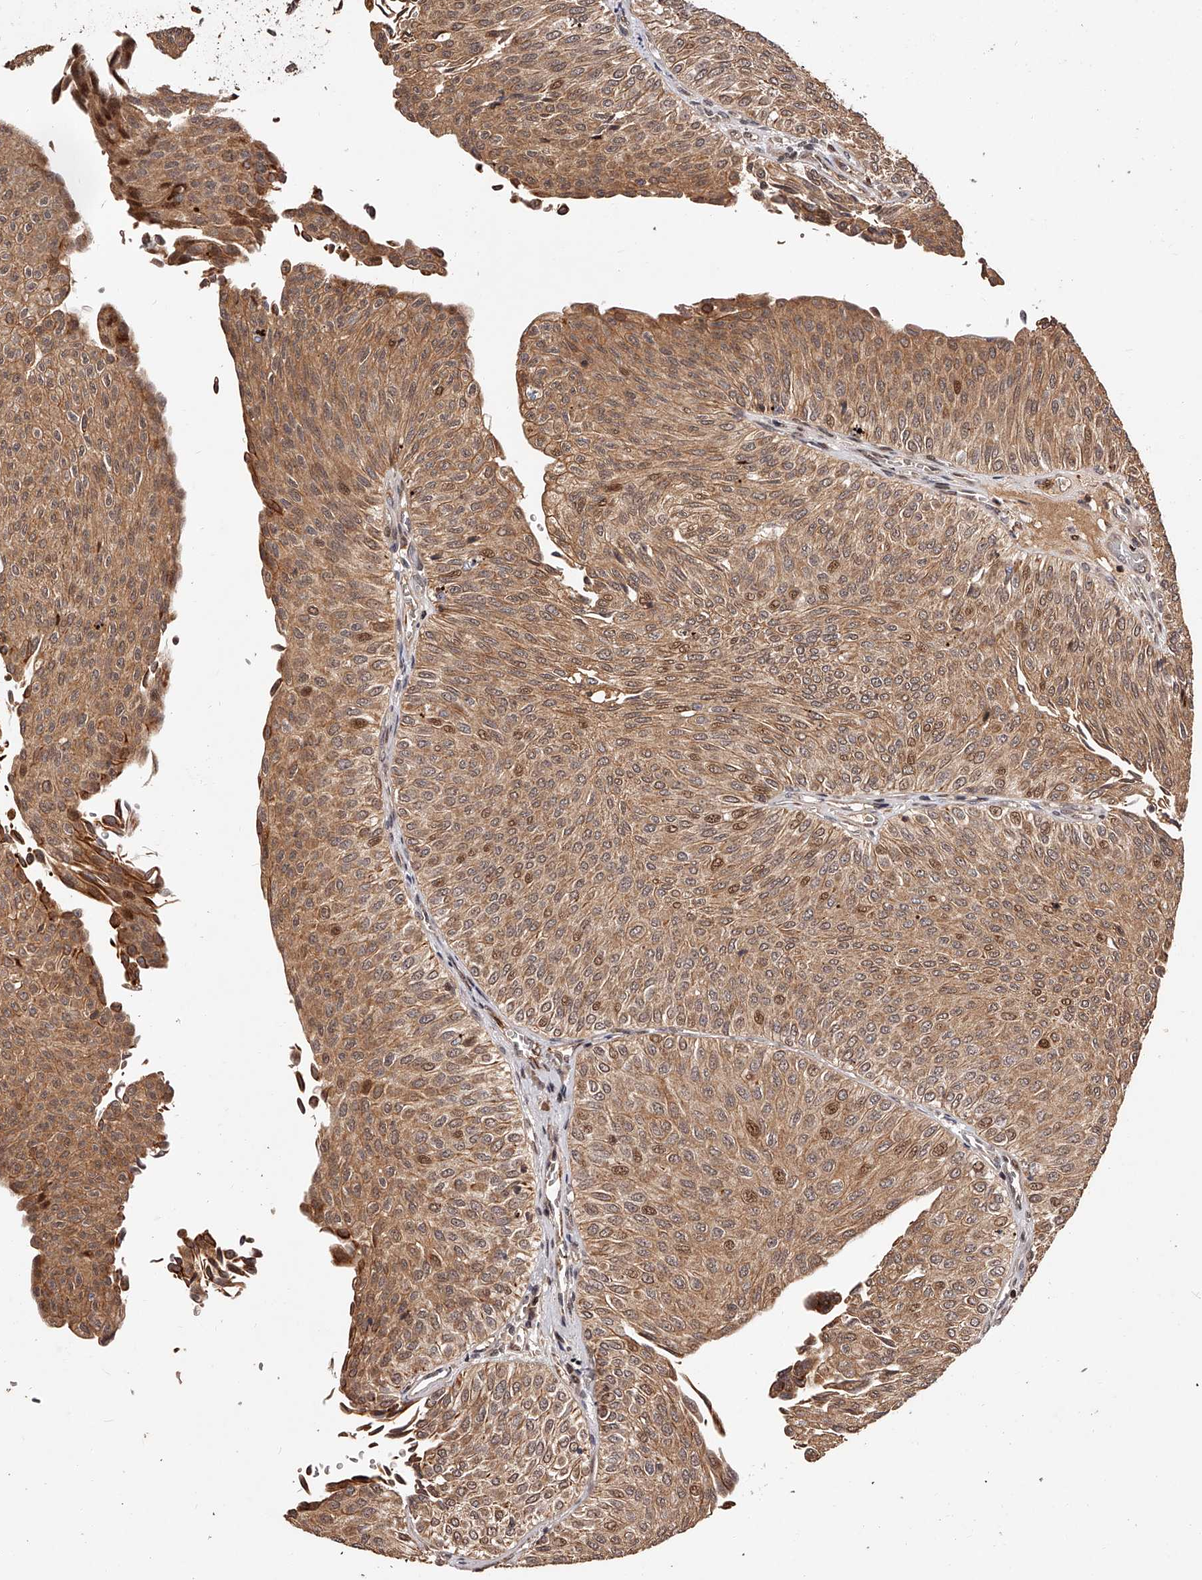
{"staining": {"intensity": "moderate", "quantity": ">75%", "location": "cytoplasmic/membranous,nuclear"}, "tissue": "urothelial cancer", "cell_type": "Tumor cells", "image_type": "cancer", "snomed": [{"axis": "morphology", "description": "Urothelial carcinoma, Low grade"}, {"axis": "topography", "description": "Urinary bladder"}], "caption": "Protein expression analysis of low-grade urothelial carcinoma shows moderate cytoplasmic/membranous and nuclear staining in approximately >75% of tumor cells.", "gene": "CUL7", "patient": {"sex": "male", "age": 78}}